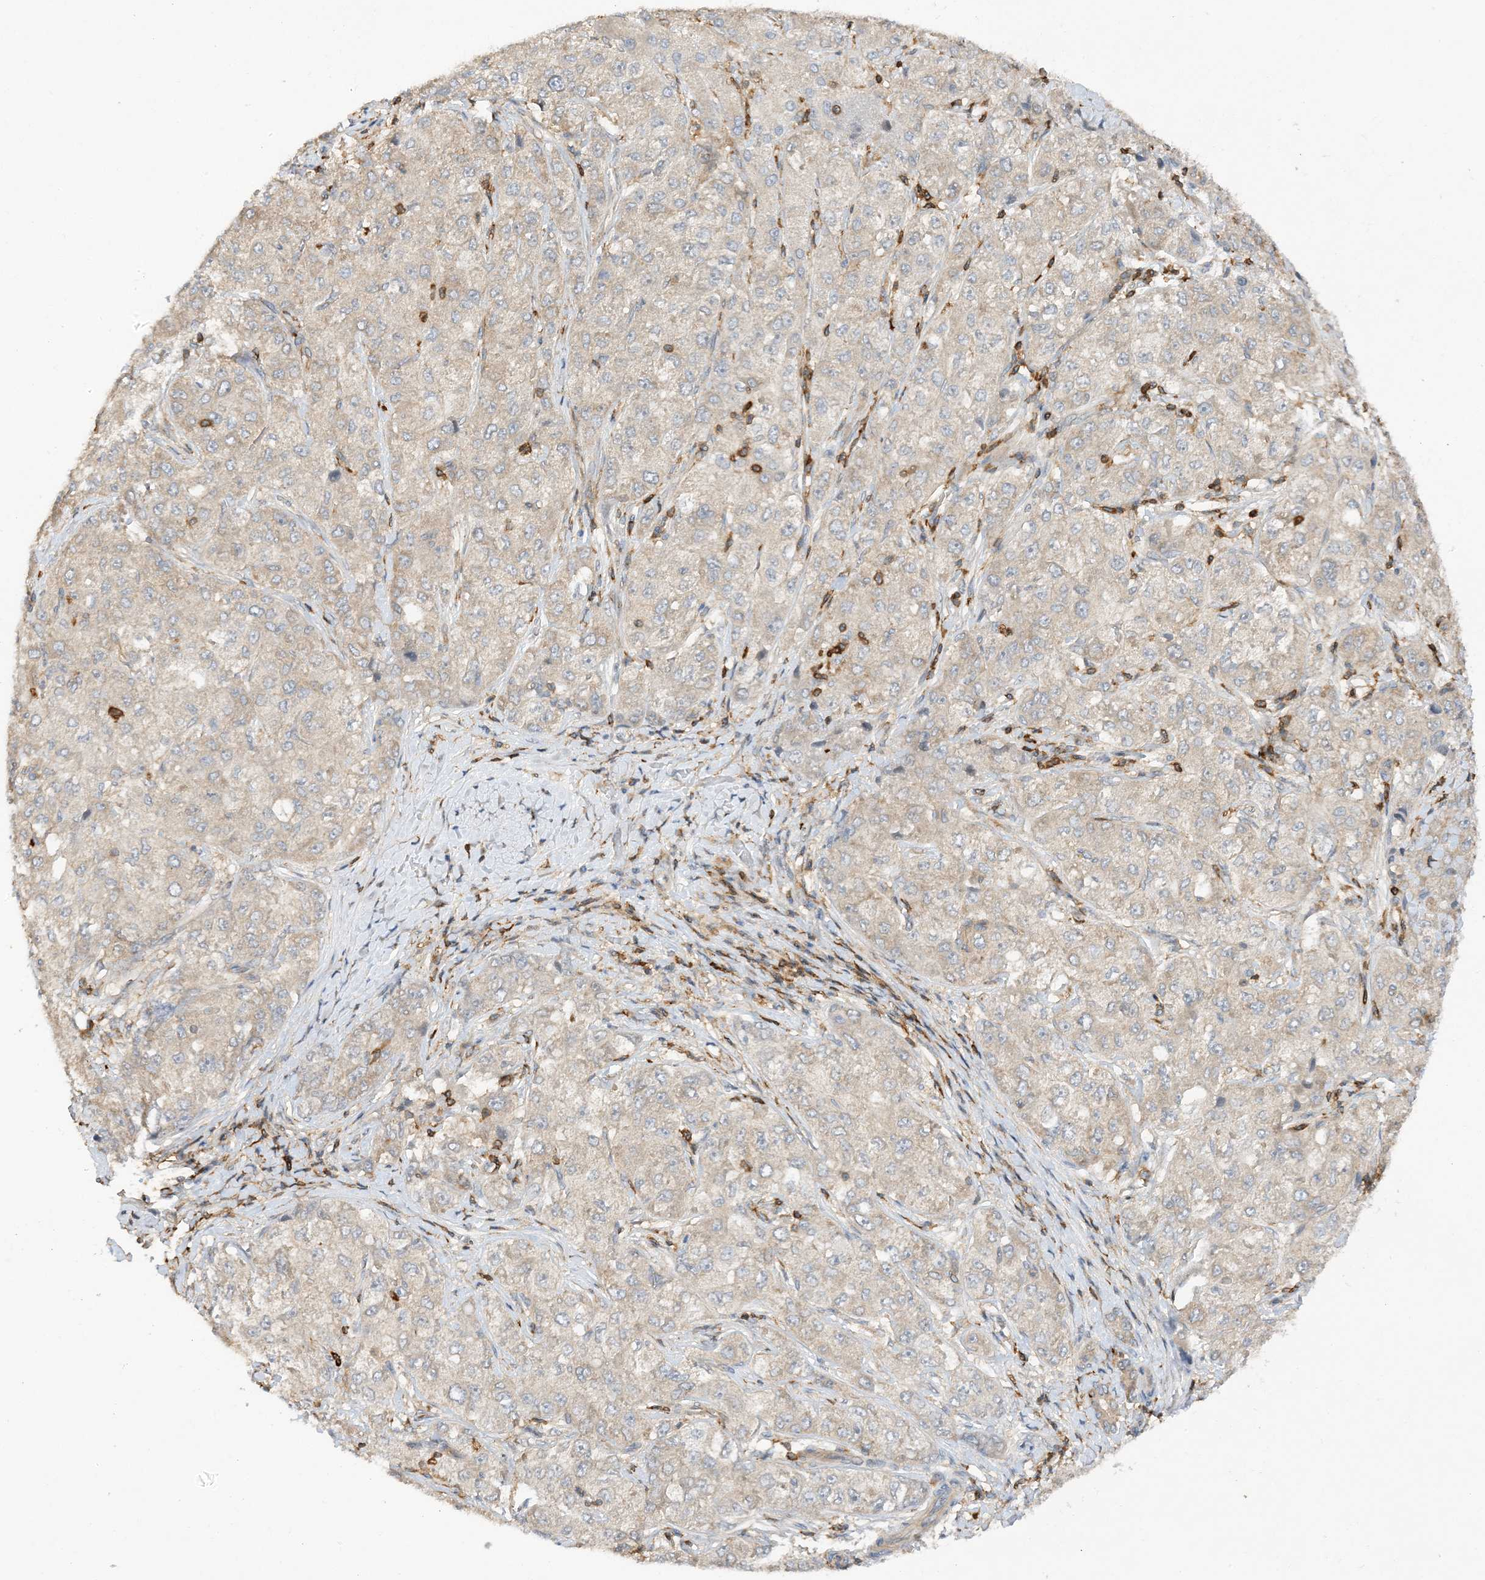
{"staining": {"intensity": "weak", "quantity": "<25%", "location": "cytoplasmic/membranous"}, "tissue": "liver cancer", "cell_type": "Tumor cells", "image_type": "cancer", "snomed": [{"axis": "morphology", "description": "Carcinoma, Hepatocellular, NOS"}, {"axis": "topography", "description": "Liver"}], "caption": "DAB (3,3'-diaminobenzidine) immunohistochemical staining of liver hepatocellular carcinoma shows no significant expression in tumor cells.", "gene": "PHACTR2", "patient": {"sex": "male", "age": 80}}